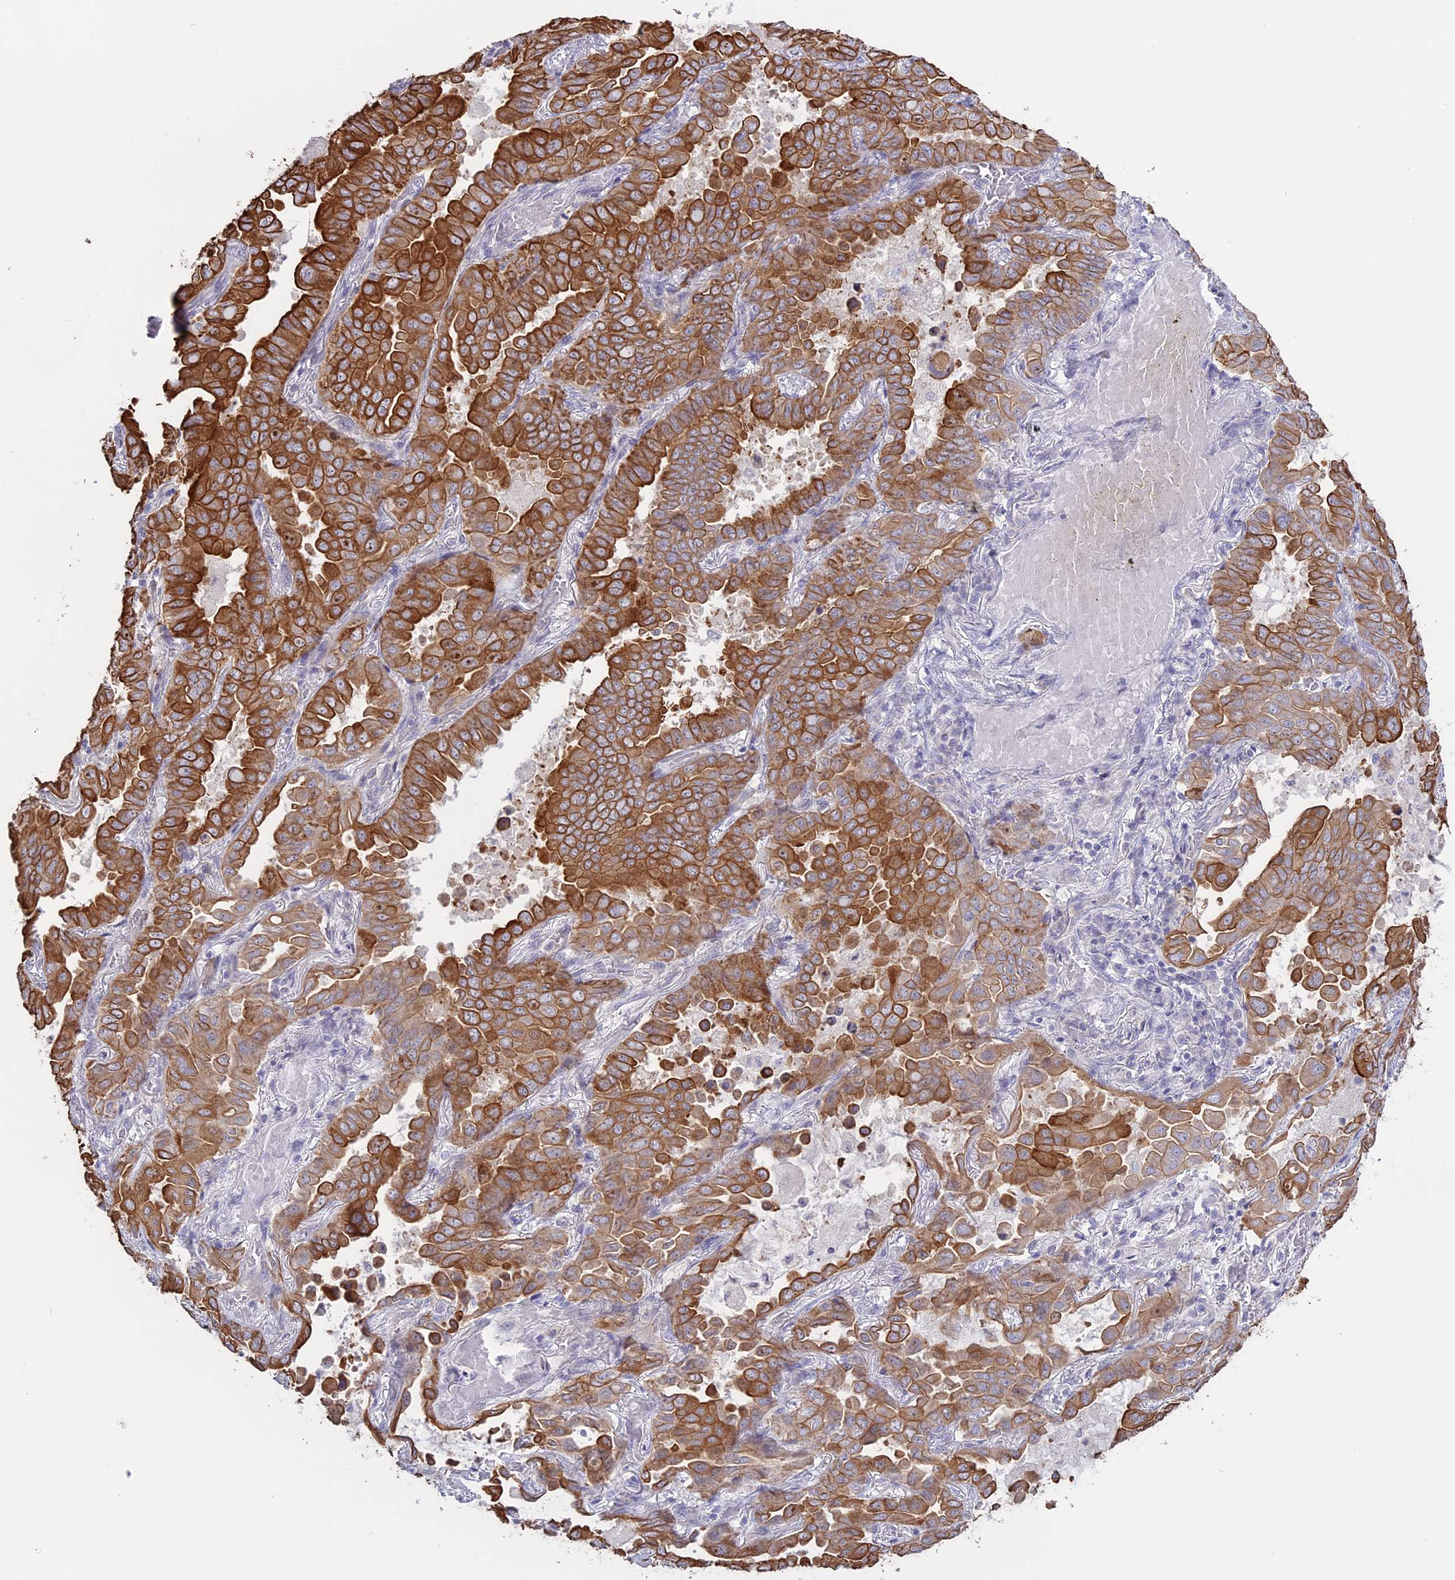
{"staining": {"intensity": "moderate", "quantity": ">75%", "location": "cytoplasmic/membranous"}, "tissue": "lung cancer", "cell_type": "Tumor cells", "image_type": "cancer", "snomed": [{"axis": "morphology", "description": "Adenocarcinoma, NOS"}, {"axis": "topography", "description": "Lung"}], "caption": "A high-resolution image shows immunohistochemistry (IHC) staining of lung adenocarcinoma, which demonstrates moderate cytoplasmic/membranous staining in approximately >75% of tumor cells.", "gene": "MYO5B", "patient": {"sex": "male", "age": 64}}